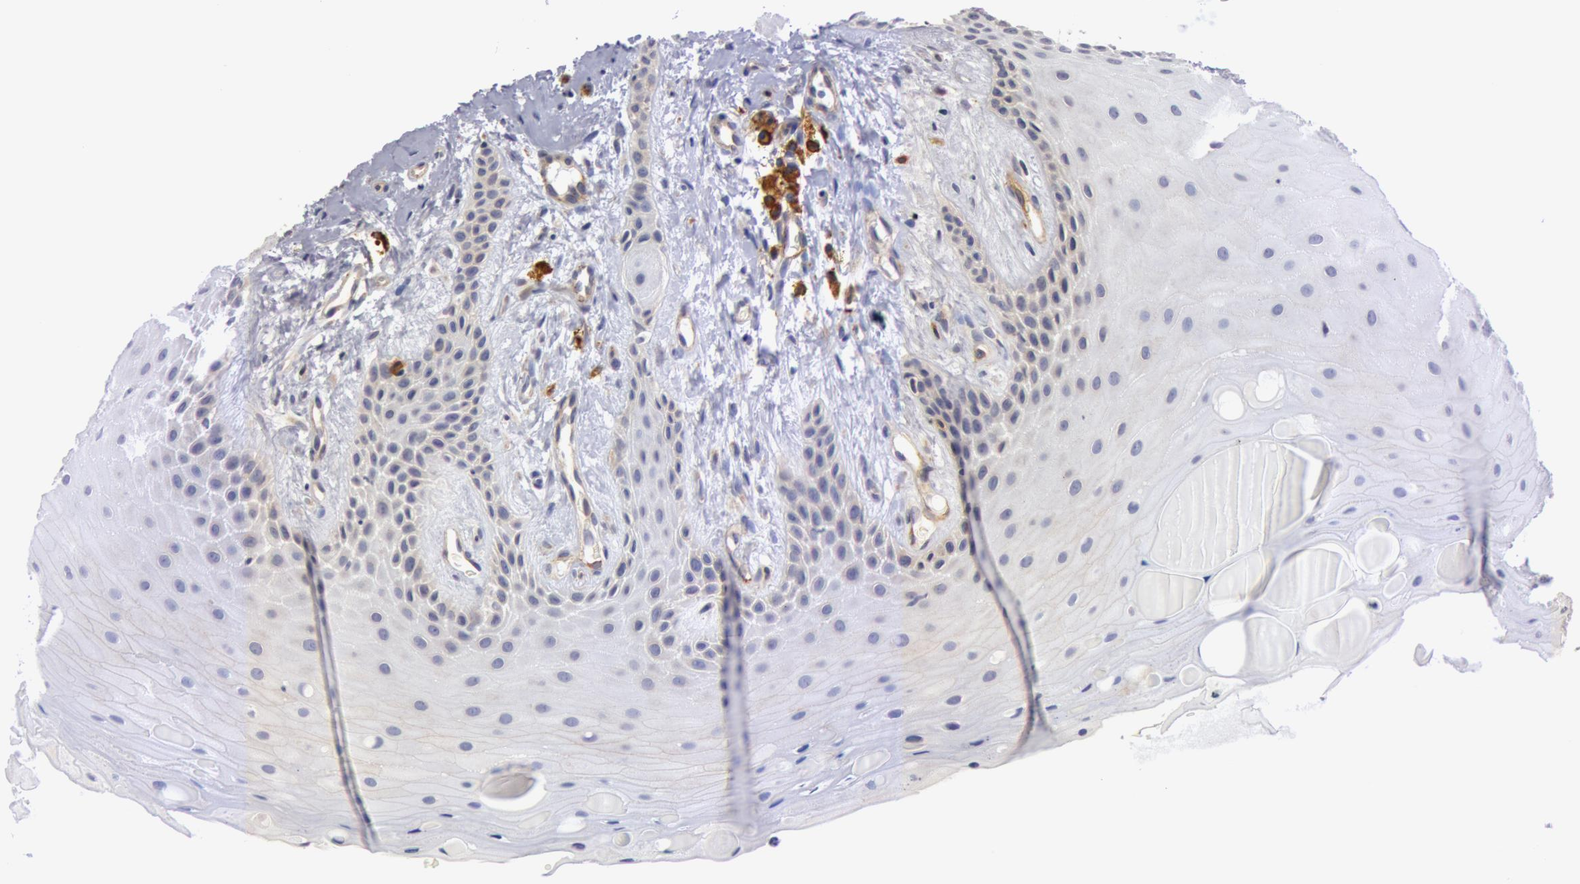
{"staining": {"intensity": "negative", "quantity": "none", "location": "none"}, "tissue": "oral mucosa", "cell_type": "Squamous epithelial cells", "image_type": "normal", "snomed": [{"axis": "morphology", "description": "Normal tissue, NOS"}, {"axis": "topography", "description": "Oral tissue"}], "caption": "The image exhibits no staining of squamous epithelial cells in benign oral mucosa.", "gene": "IL23A", "patient": {"sex": "male", "age": 69}}